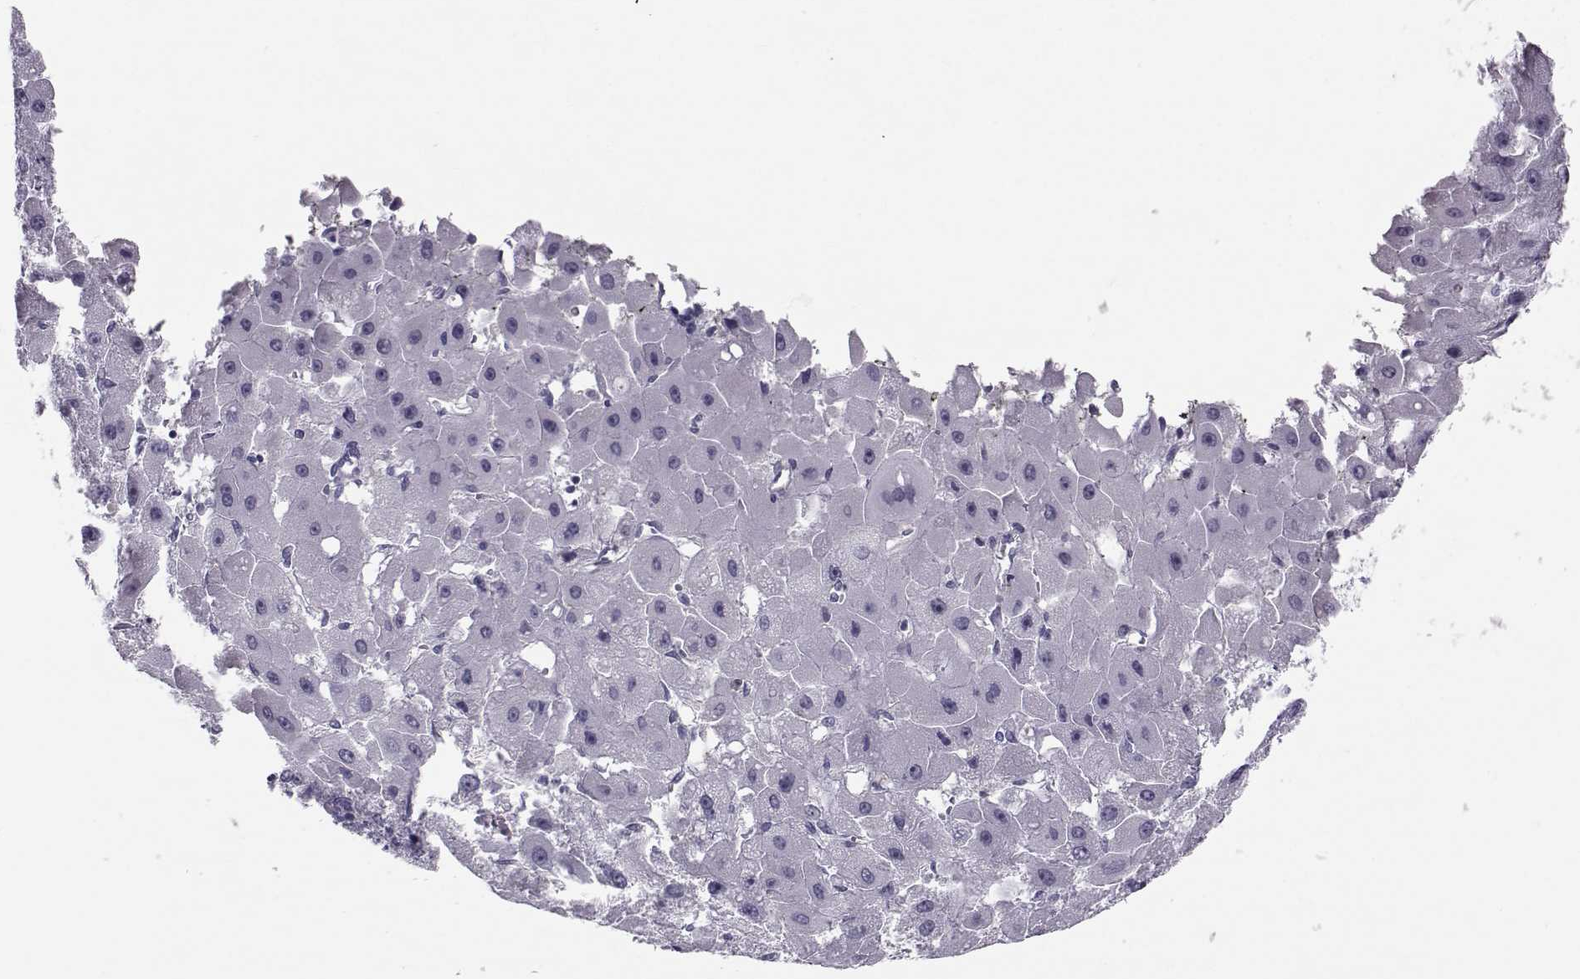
{"staining": {"intensity": "negative", "quantity": "none", "location": "none"}, "tissue": "liver cancer", "cell_type": "Tumor cells", "image_type": "cancer", "snomed": [{"axis": "morphology", "description": "Carcinoma, Hepatocellular, NOS"}, {"axis": "topography", "description": "Liver"}], "caption": "The histopathology image displays no staining of tumor cells in liver hepatocellular carcinoma.", "gene": "GARIN3", "patient": {"sex": "female", "age": 25}}